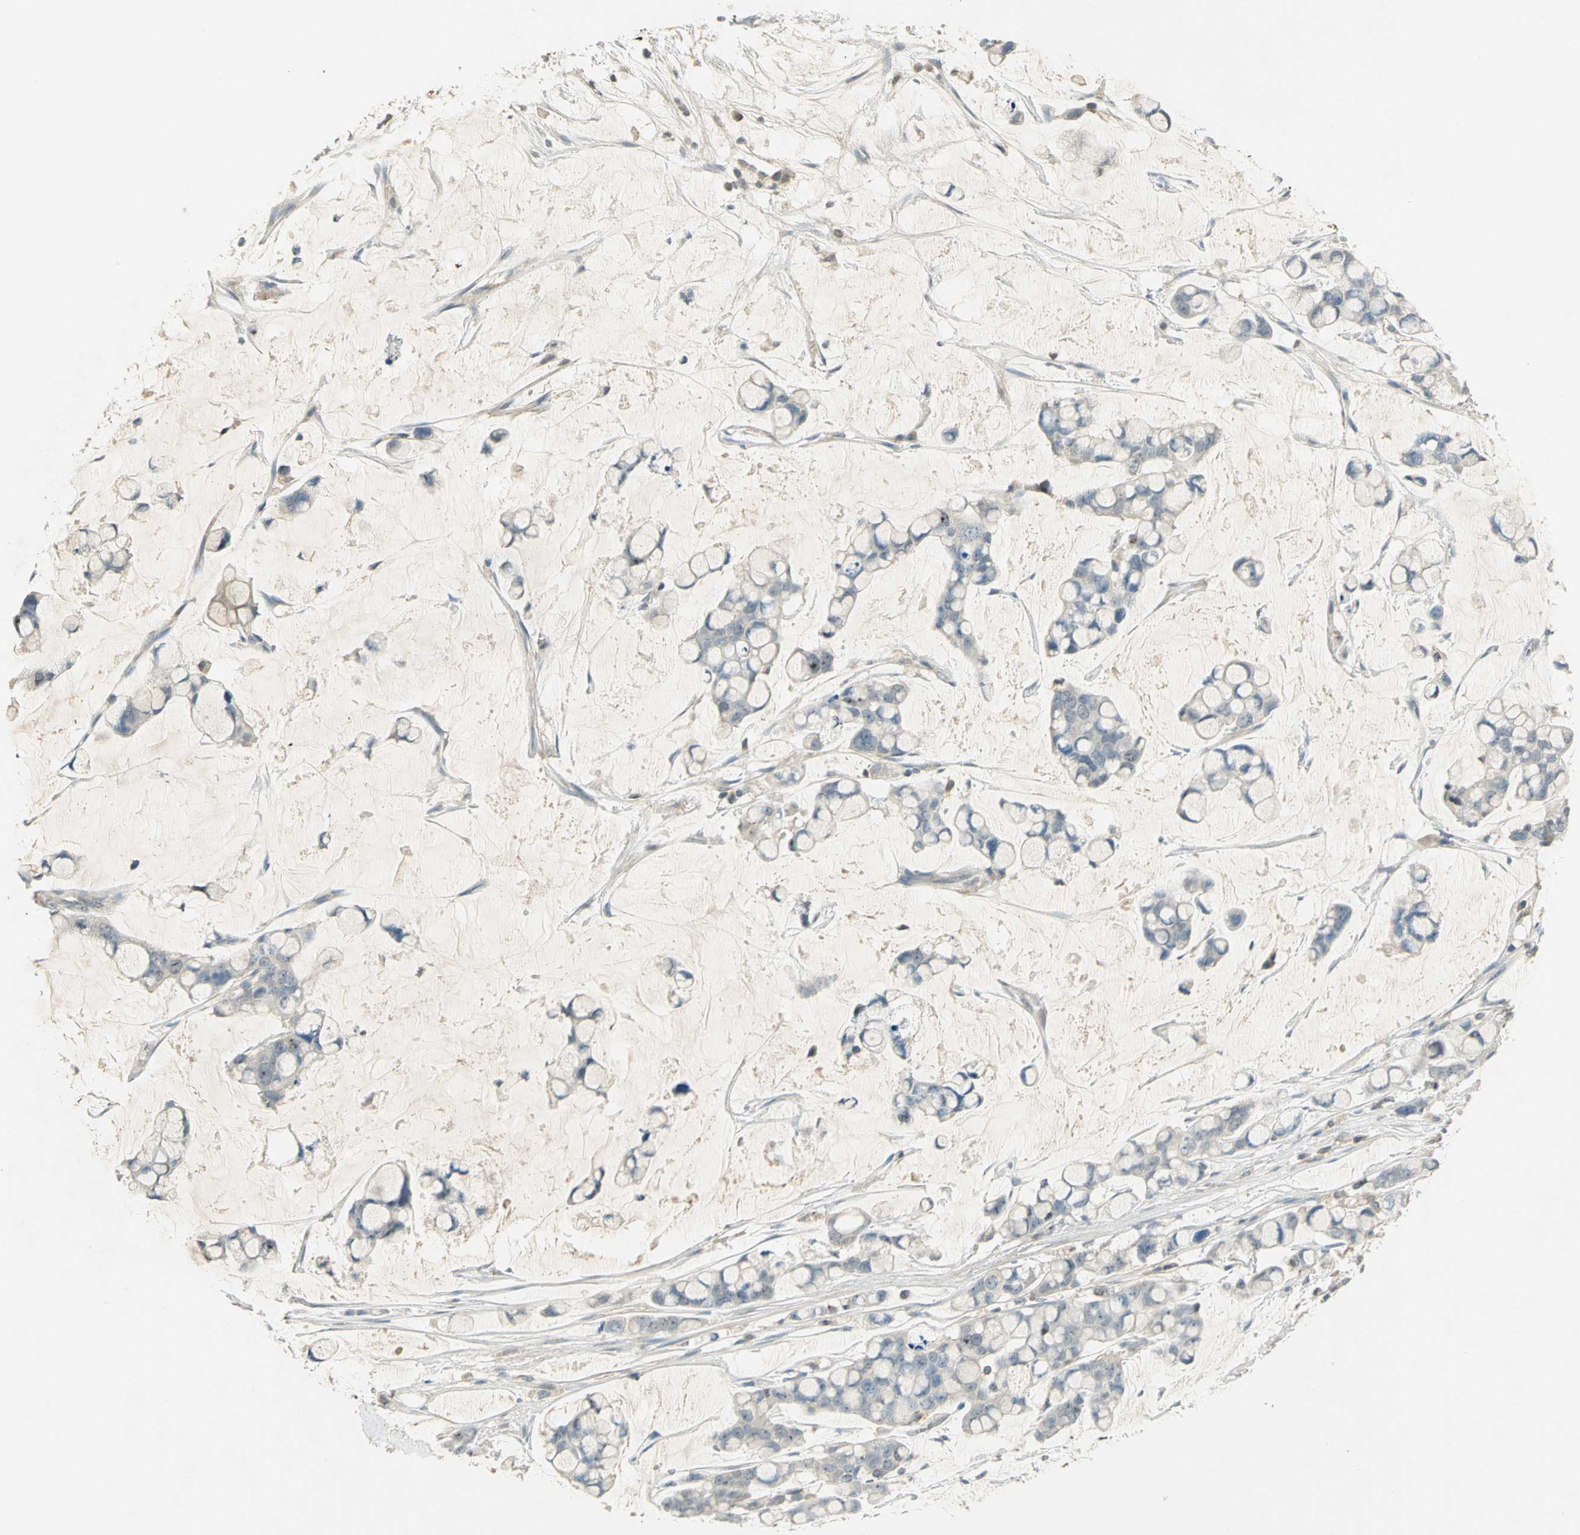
{"staining": {"intensity": "negative", "quantity": "none", "location": "none"}, "tissue": "stomach cancer", "cell_type": "Tumor cells", "image_type": "cancer", "snomed": [{"axis": "morphology", "description": "Adenocarcinoma, NOS"}, {"axis": "topography", "description": "Stomach, lower"}], "caption": "Immunohistochemistry image of human stomach adenocarcinoma stained for a protein (brown), which displays no staining in tumor cells.", "gene": "BIRC2", "patient": {"sex": "male", "age": 84}}